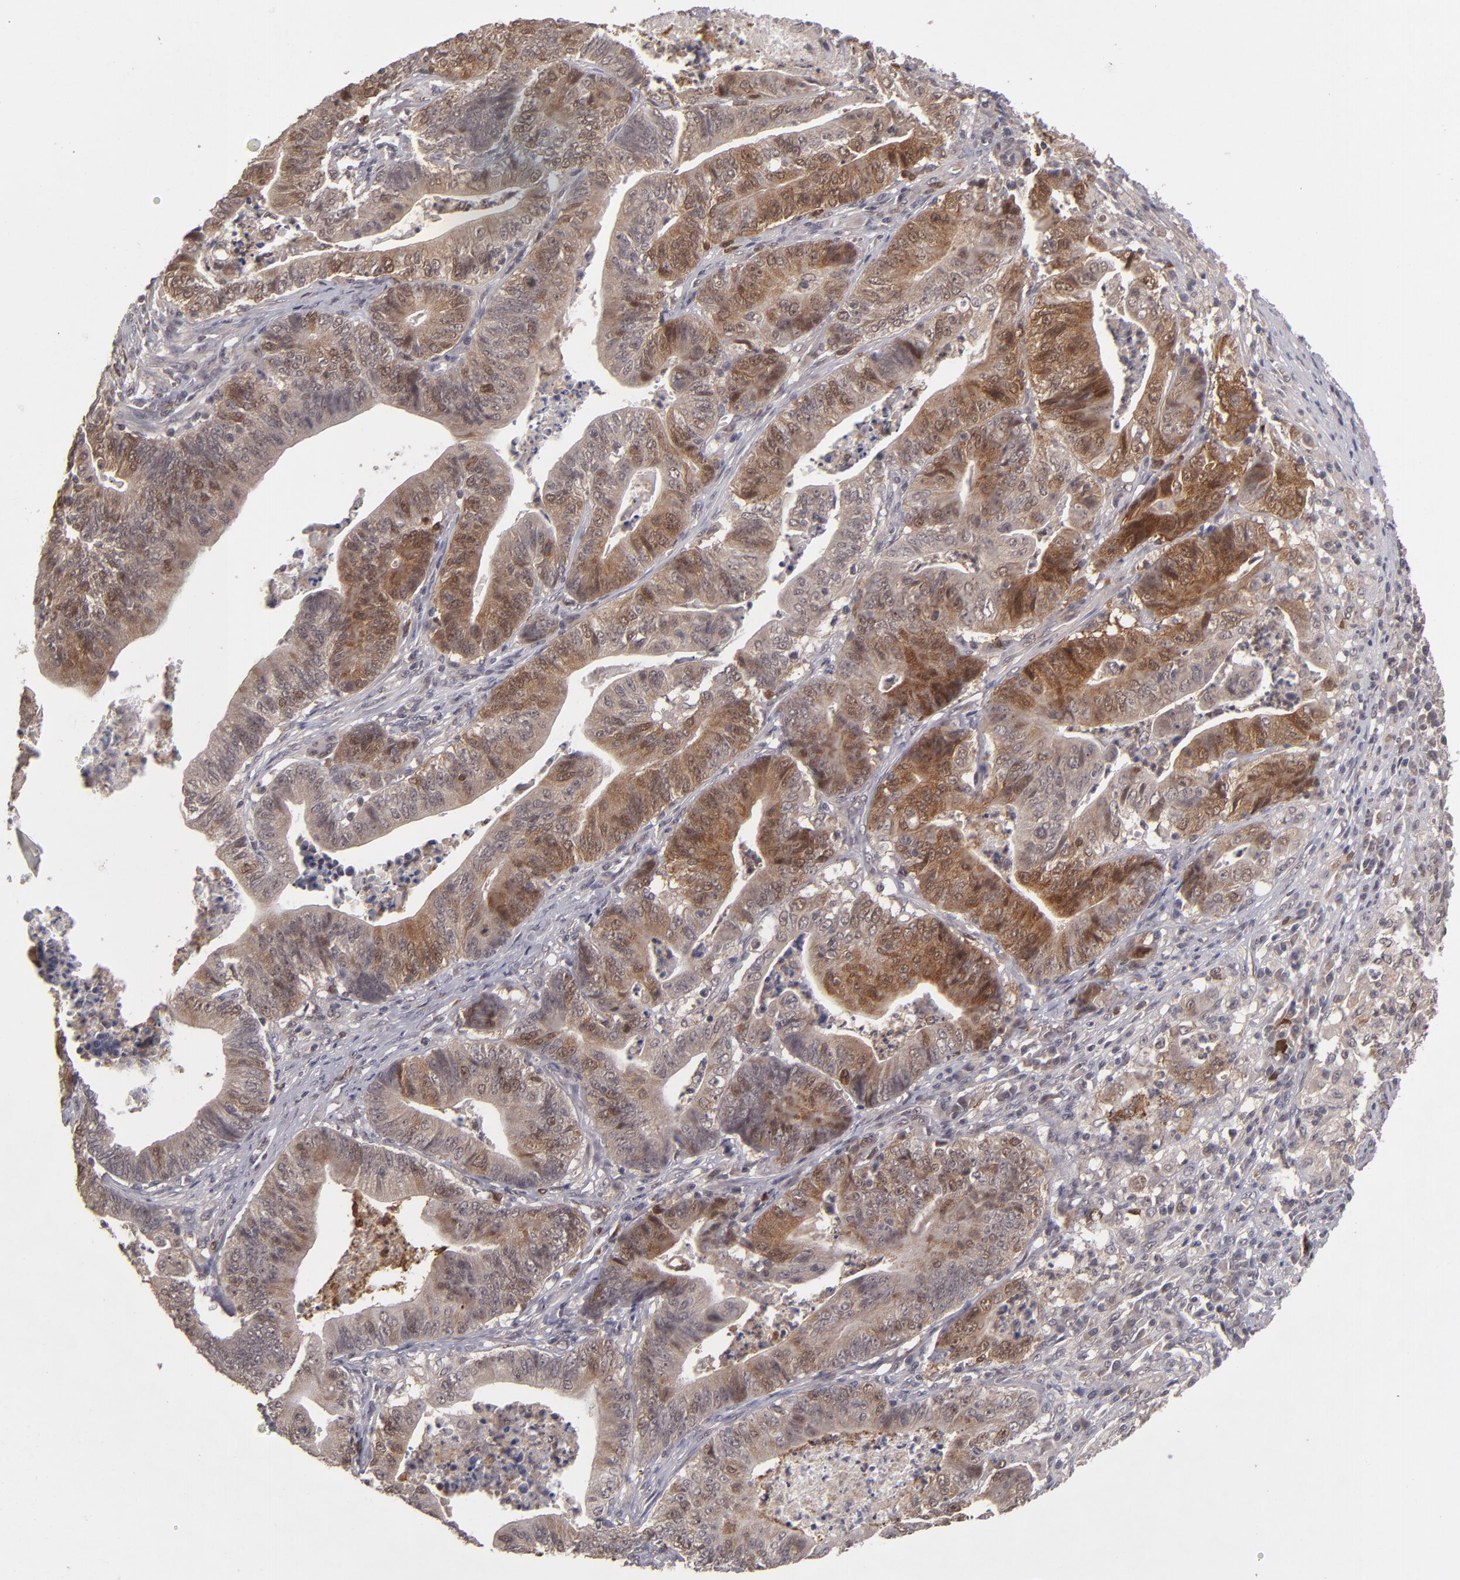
{"staining": {"intensity": "moderate", "quantity": ">75%", "location": "cytoplasmic/membranous"}, "tissue": "stomach cancer", "cell_type": "Tumor cells", "image_type": "cancer", "snomed": [{"axis": "morphology", "description": "Adenocarcinoma, NOS"}, {"axis": "topography", "description": "Stomach, lower"}], "caption": "Human stomach adenocarcinoma stained for a protein (brown) exhibits moderate cytoplasmic/membranous positive positivity in approximately >75% of tumor cells.", "gene": "TYMS", "patient": {"sex": "female", "age": 86}}